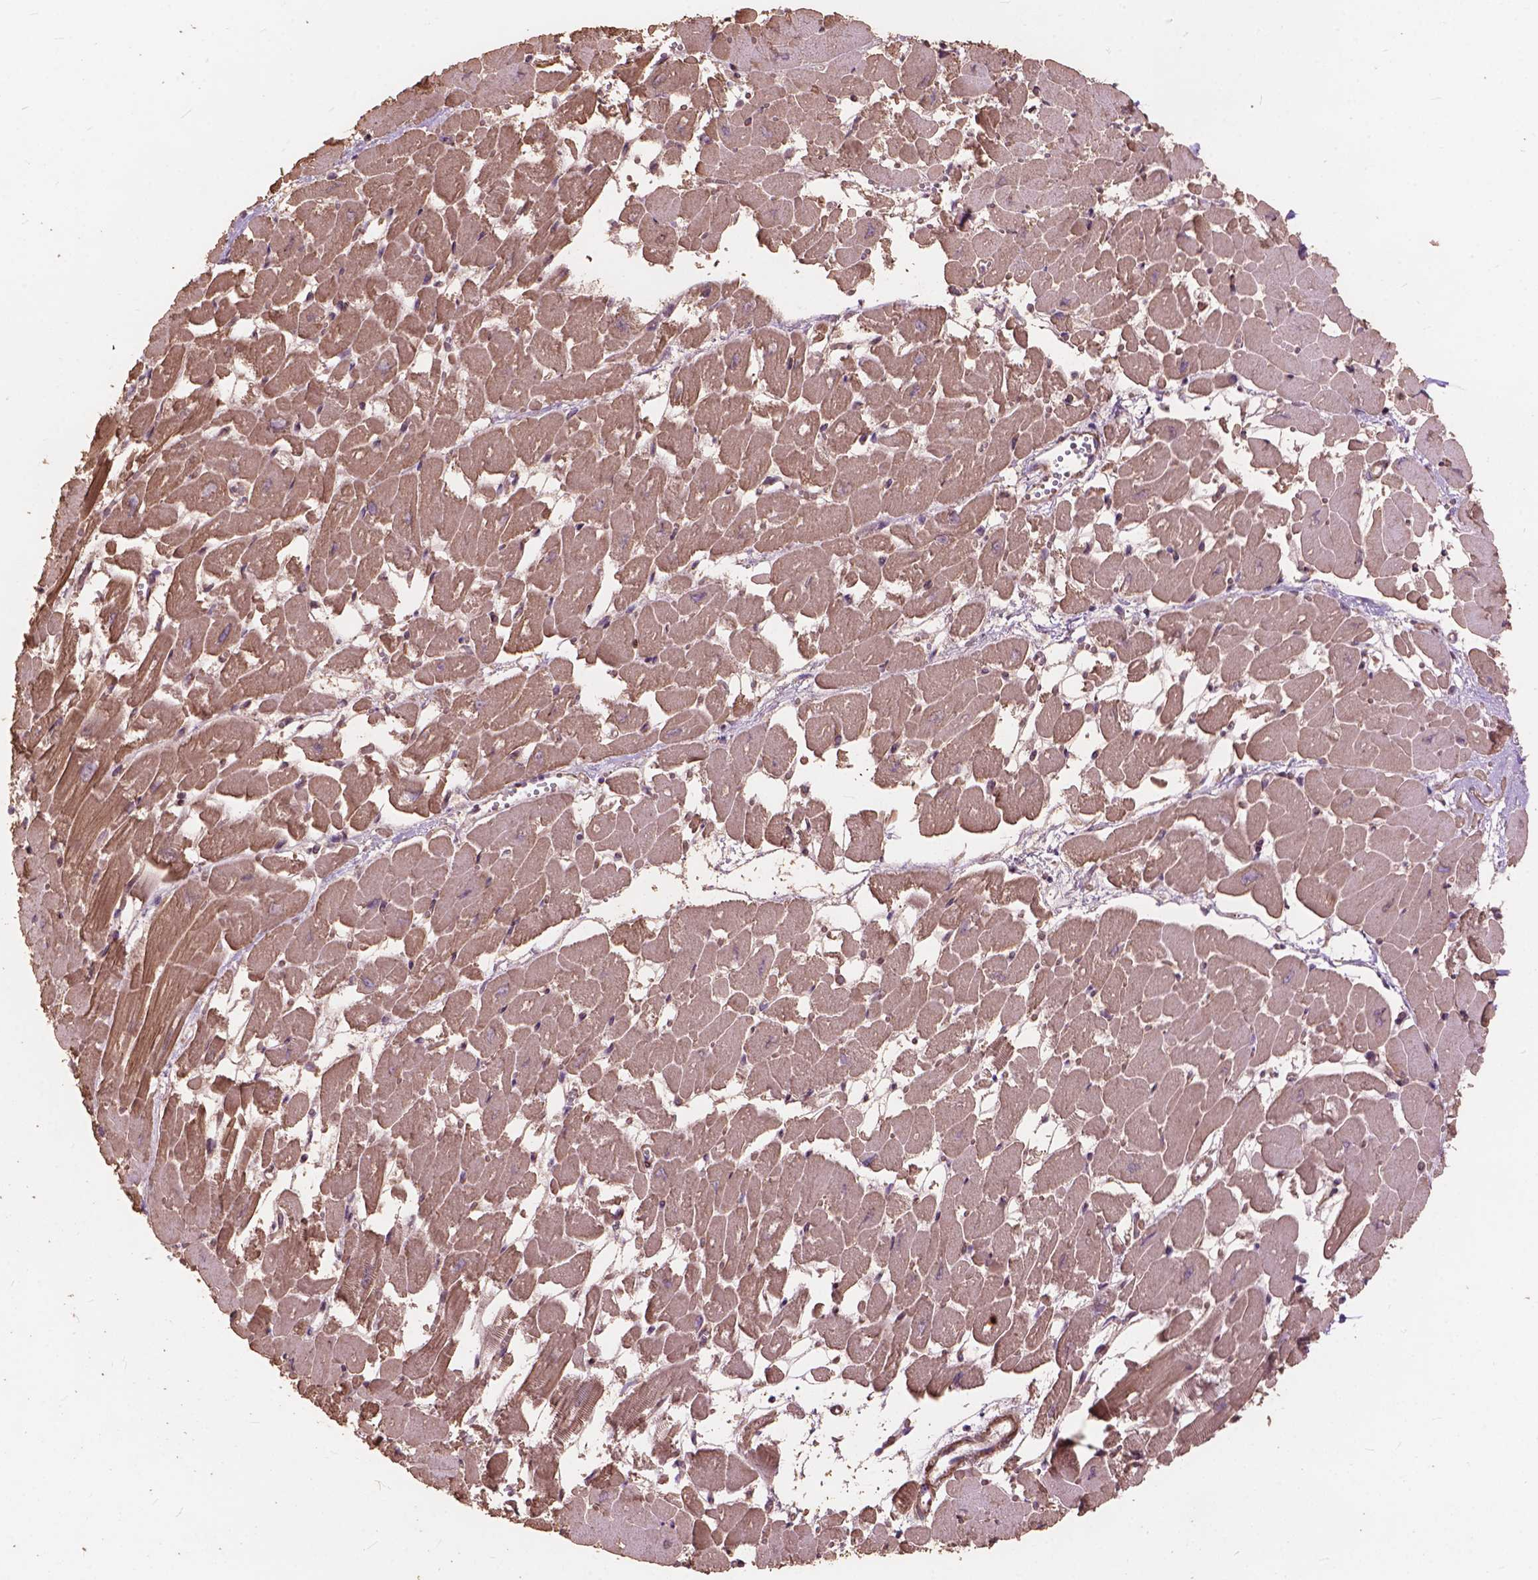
{"staining": {"intensity": "moderate", "quantity": "25%-75%", "location": "cytoplasmic/membranous"}, "tissue": "heart muscle", "cell_type": "Cardiomyocytes", "image_type": "normal", "snomed": [{"axis": "morphology", "description": "Normal tissue, NOS"}, {"axis": "topography", "description": "Heart"}], "caption": "Cardiomyocytes display medium levels of moderate cytoplasmic/membranous staining in about 25%-75% of cells in benign heart muscle.", "gene": "FNIP1", "patient": {"sex": "female", "age": 52}}